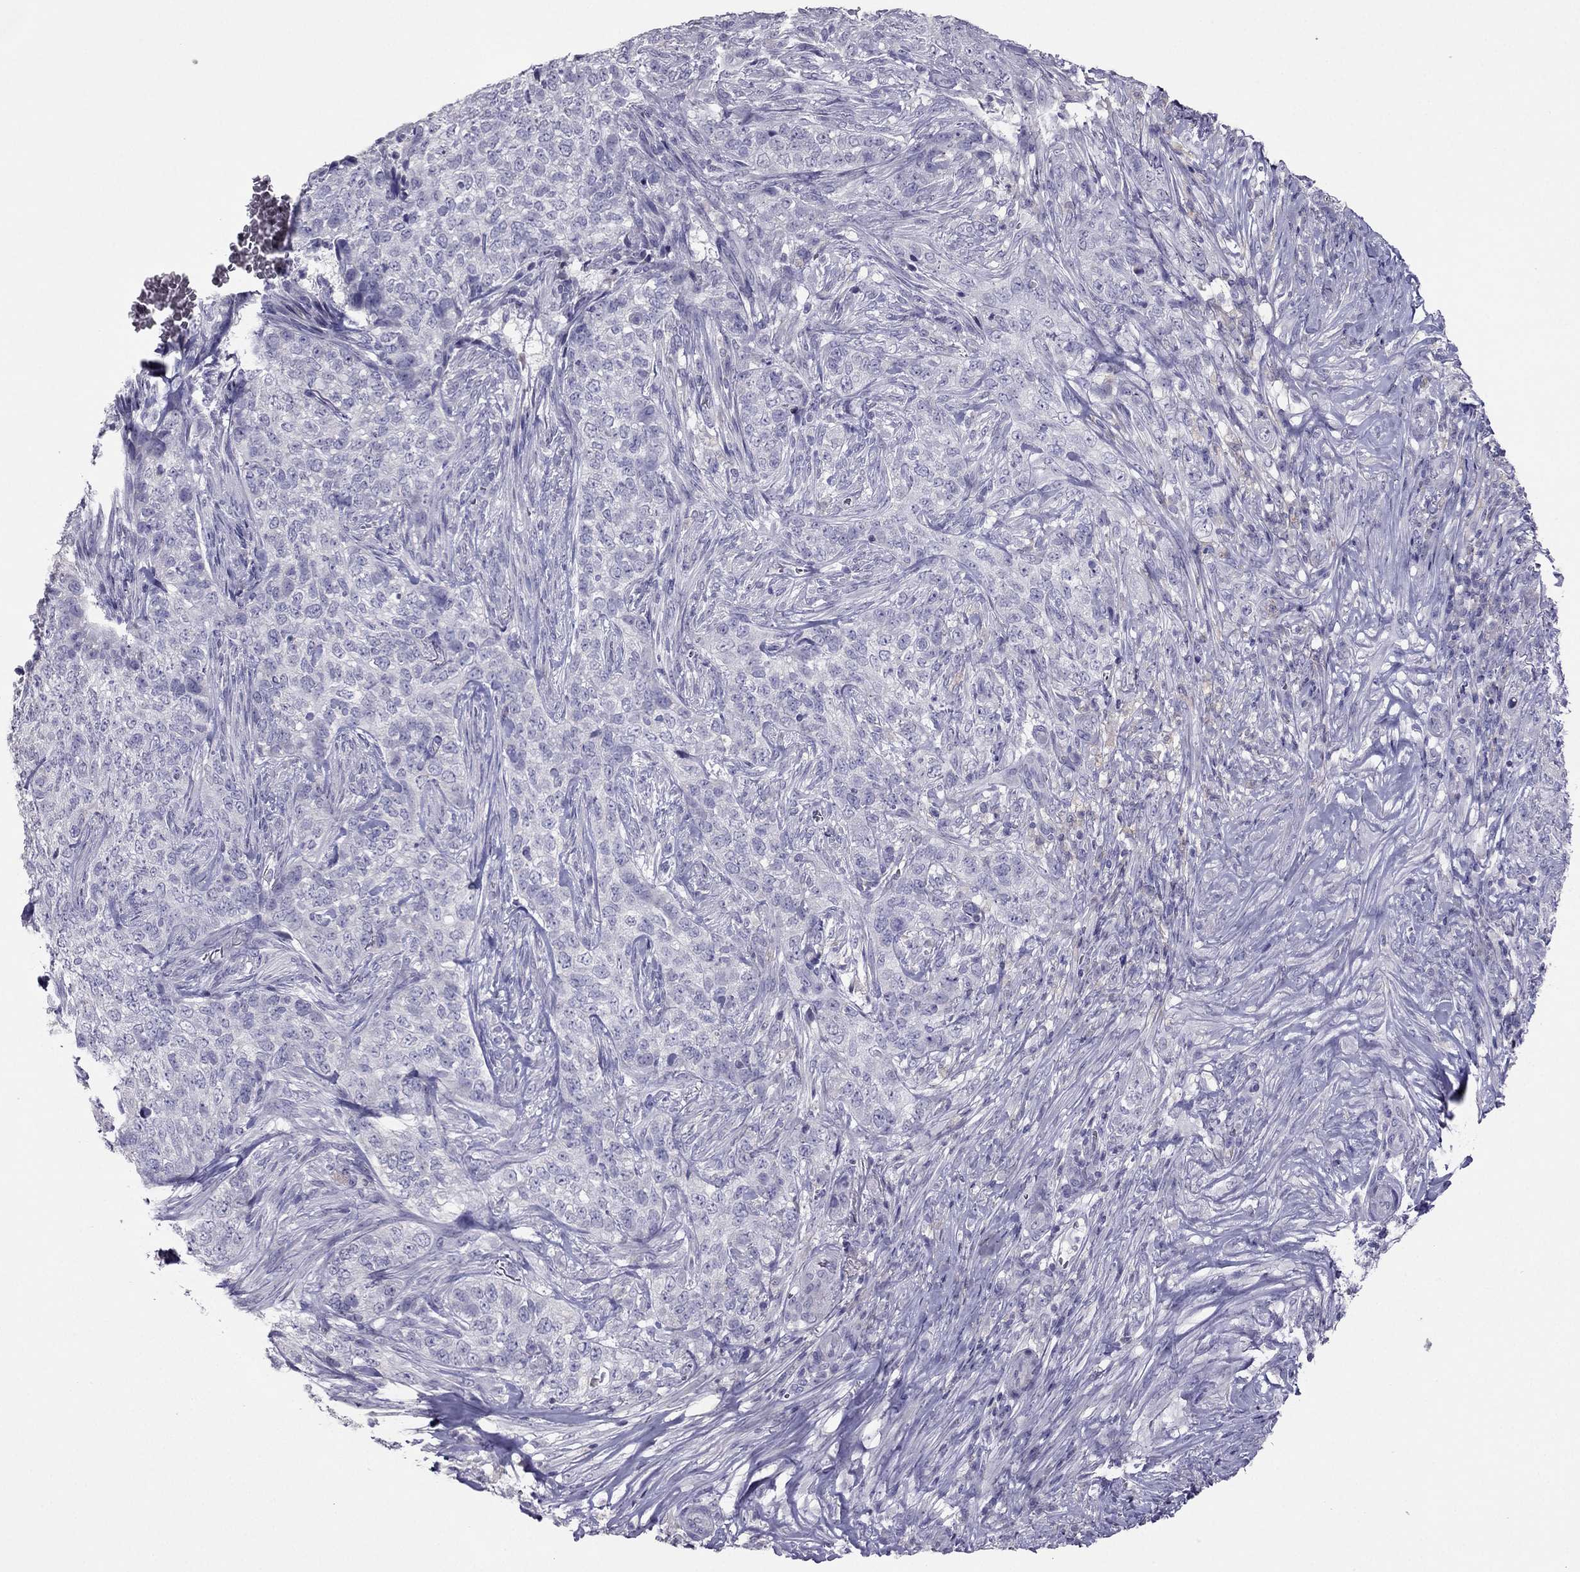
{"staining": {"intensity": "negative", "quantity": "none", "location": "none"}, "tissue": "skin cancer", "cell_type": "Tumor cells", "image_type": "cancer", "snomed": [{"axis": "morphology", "description": "Basal cell carcinoma"}, {"axis": "topography", "description": "Skin"}], "caption": "Immunohistochemistry (IHC) of human skin basal cell carcinoma reveals no expression in tumor cells.", "gene": "RGS8", "patient": {"sex": "female", "age": 69}}